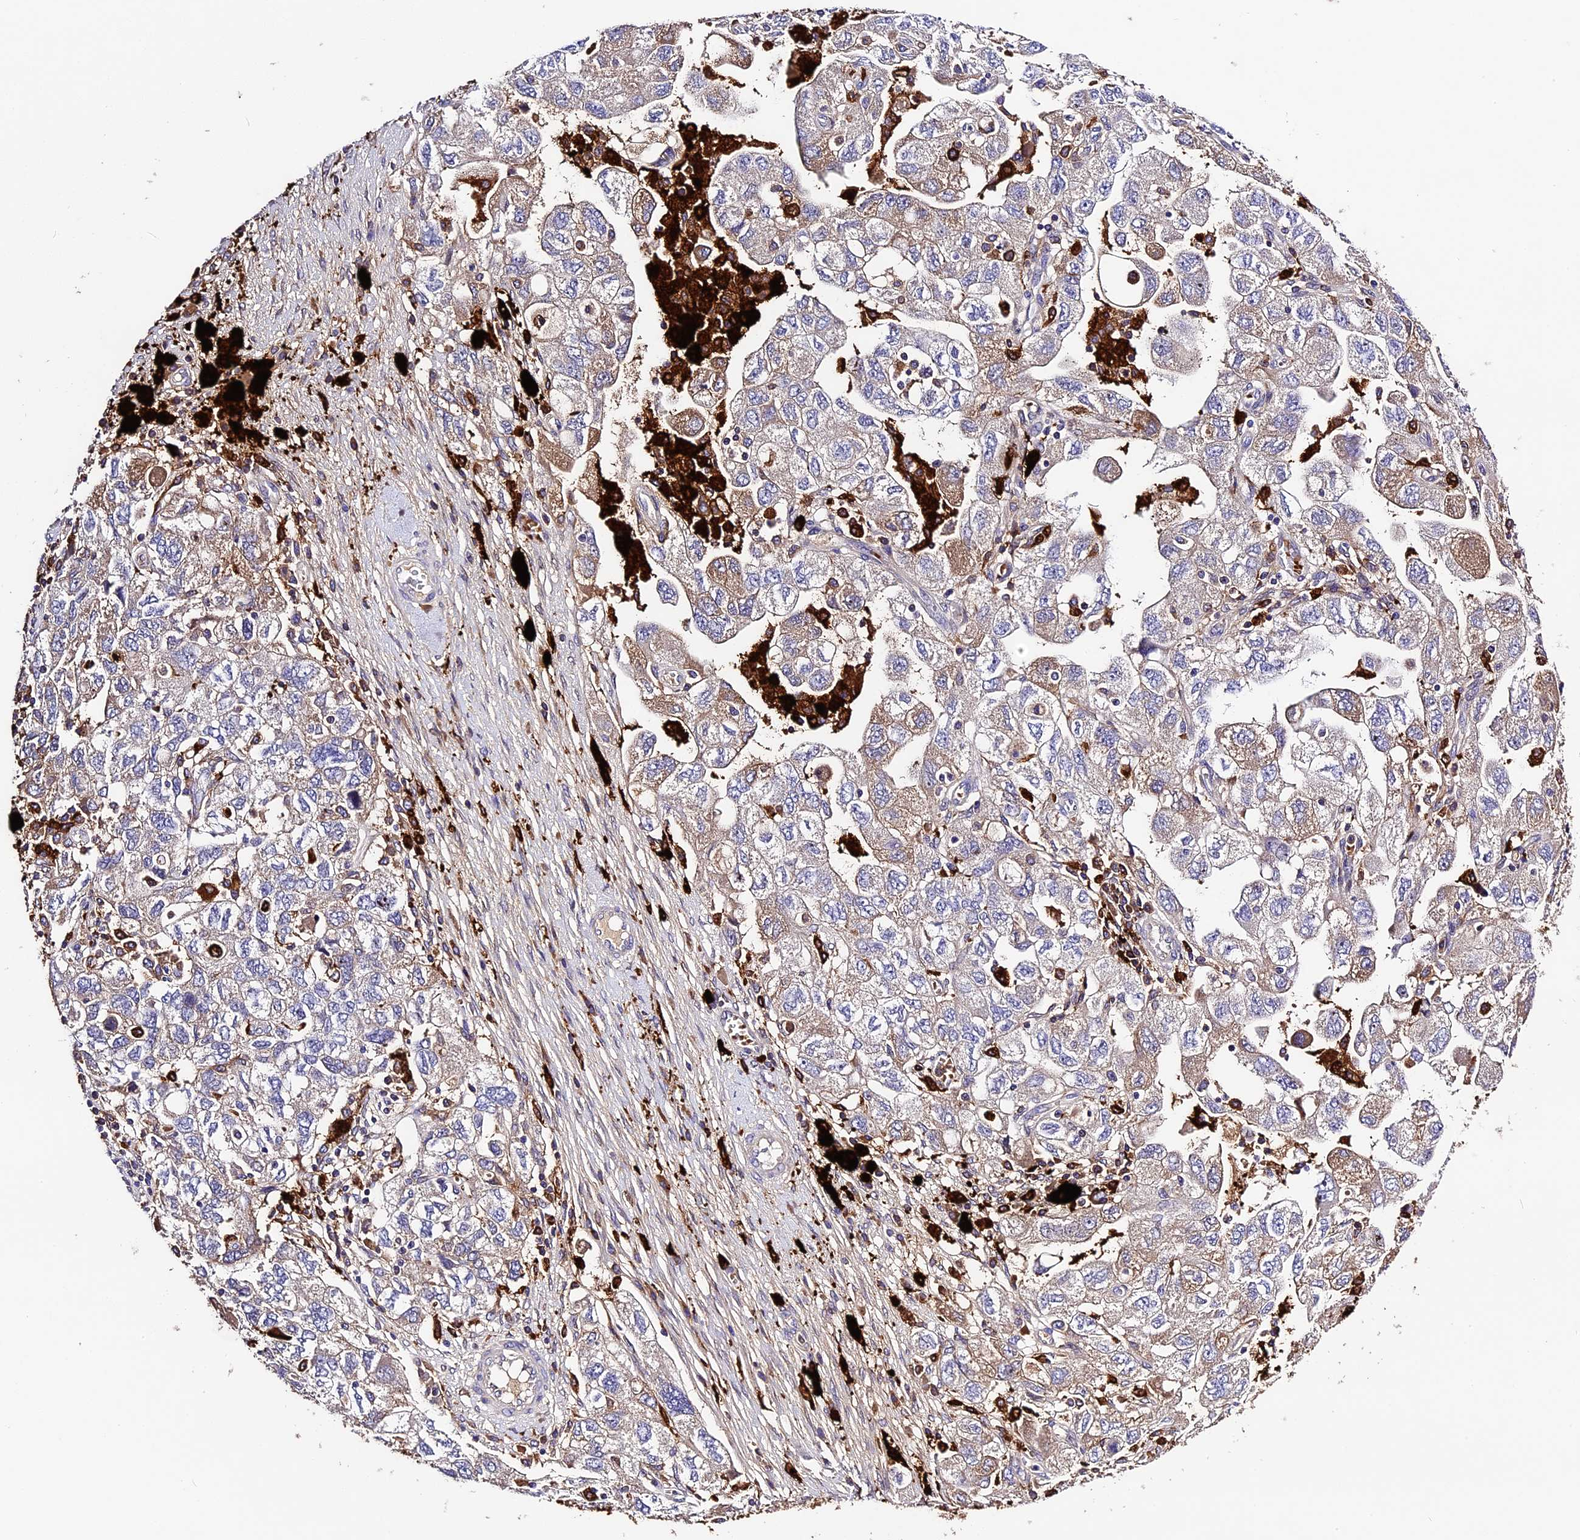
{"staining": {"intensity": "weak", "quantity": "25%-75%", "location": "cytoplasmic/membranous"}, "tissue": "ovarian cancer", "cell_type": "Tumor cells", "image_type": "cancer", "snomed": [{"axis": "morphology", "description": "Carcinoma, NOS"}, {"axis": "morphology", "description": "Cystadenocarcinoma, serous, NOS"}, {"axis": "topography", "description": "Ovary"}], "caption": "Ovarian cancer was stained to show a protein in brown. There is low levels of weak cytoplasmic/membranous positivity in approximately 25%-75% of tumor cells.", "gene": "CILP2", "patient": {"sex": "female", "age": 69}}